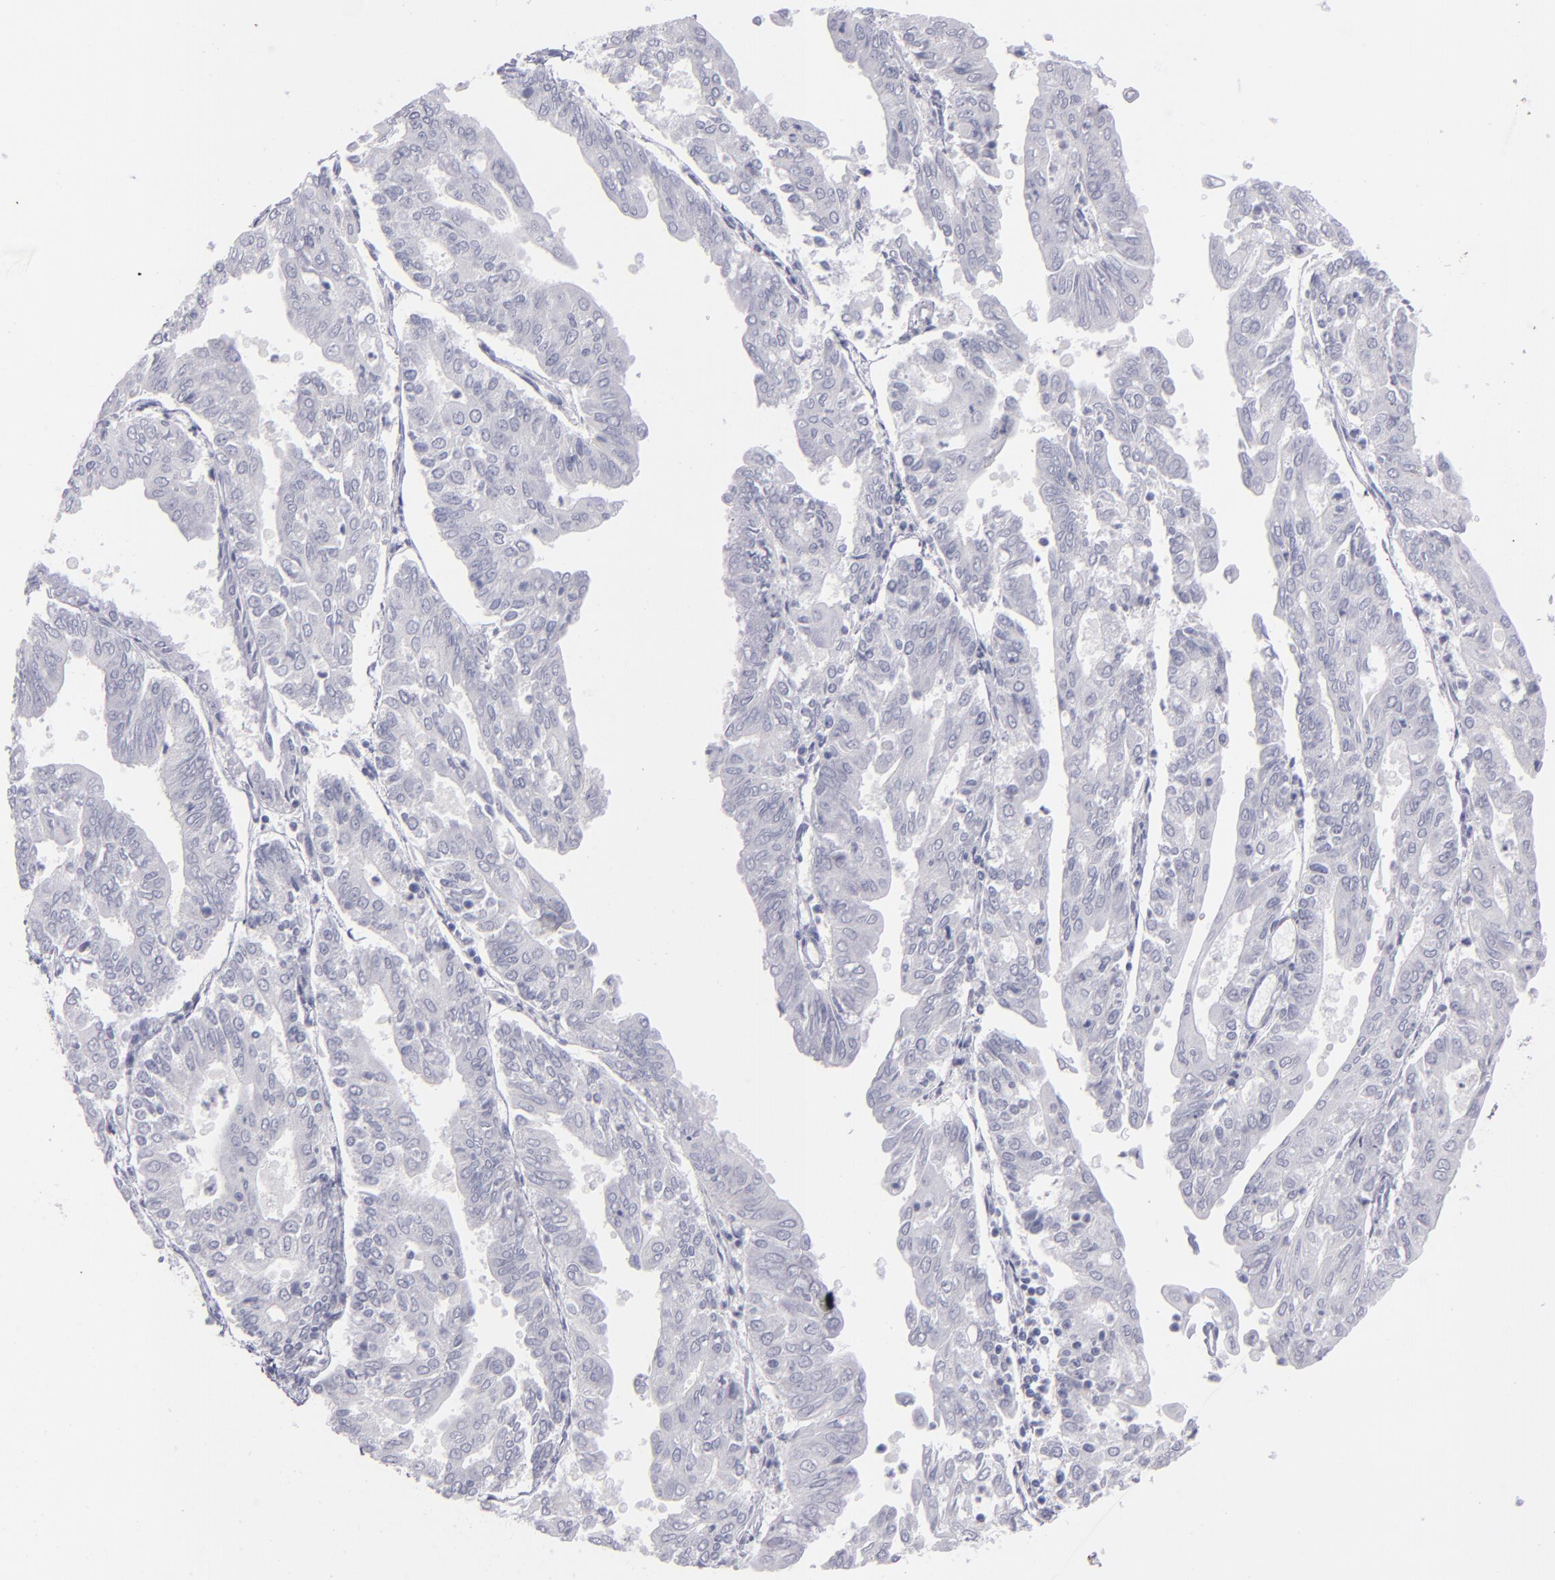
{"staining": {"intensity": "negative", "quantity": "none", "location": "none"}, "tissue": "endometrial cancer", "cell_type": "Tumor cells", "image_type": "cancer", "snomed": [{"axis": "morphology", "description": "Adenocarcinoma, NOS"}, {"axis": "topography", "description": "Endometrium"}], "caption": "Endometrial cancer (adenocarcinoma) was stained to show a protein in brown. There is no significant positivity in tumor cells.", "gene": "MYH11", "patient": {"sex": "female", "age": 79}}